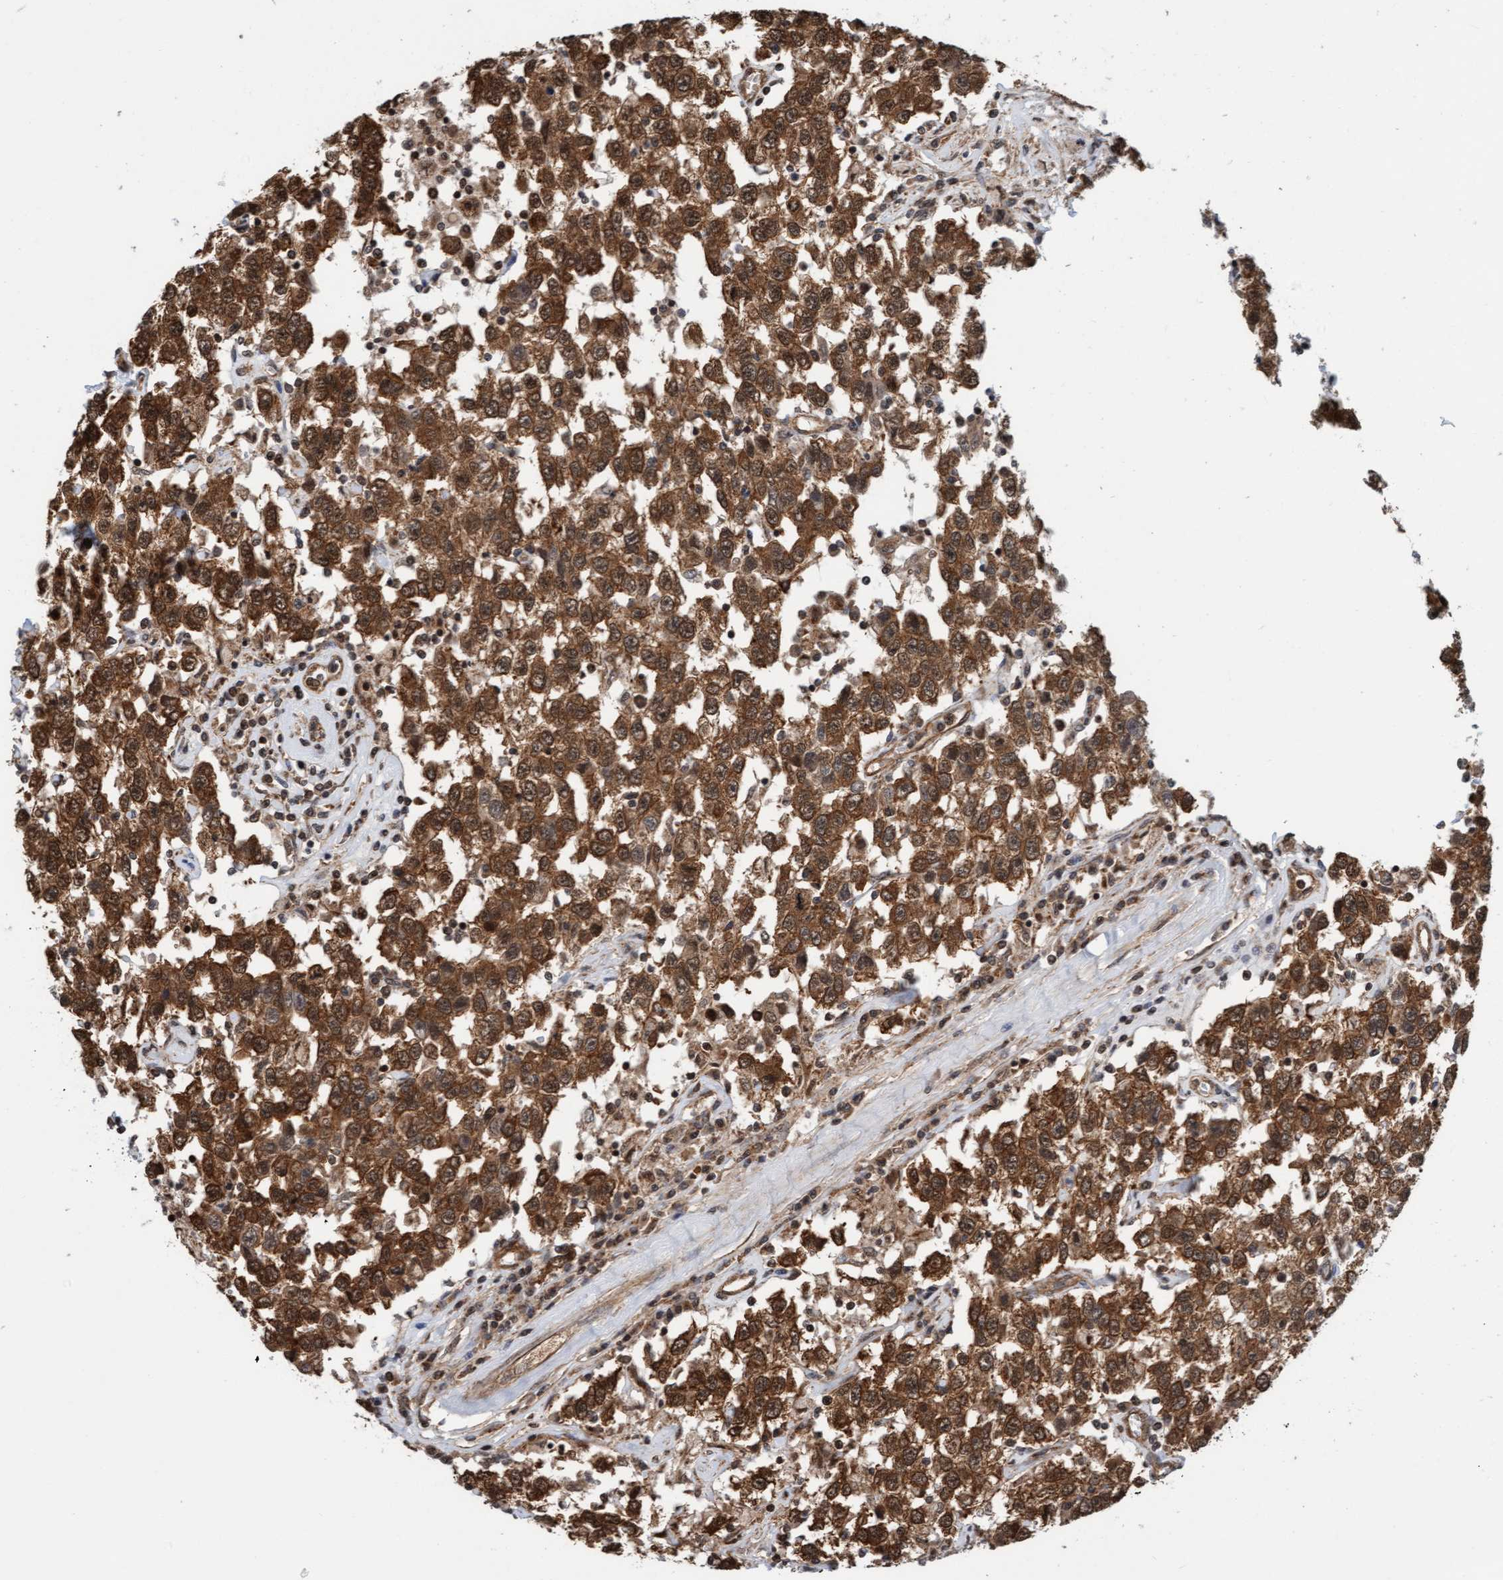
{"staining": {"intensity": "strong", "quantity": ">75%", "location": "cytoplasmic/membranous,nuclear"}, "tissue": "testis cancer", "cell_type": "Tumor cells", "image_type": "cancer", "snomed": [{"axis": "morphology", "description": "Seminoma, NOS"}, {"axis": "topography", "description": "Testis"}], "caption": "Testis cancer (seminoma) tissue shows strong cytoplasmic/membranous and nuclear positivity in approximately >75% of tumor cells", "gene": "STXBP4", "patient": {"sex": "male", "age": 41}}